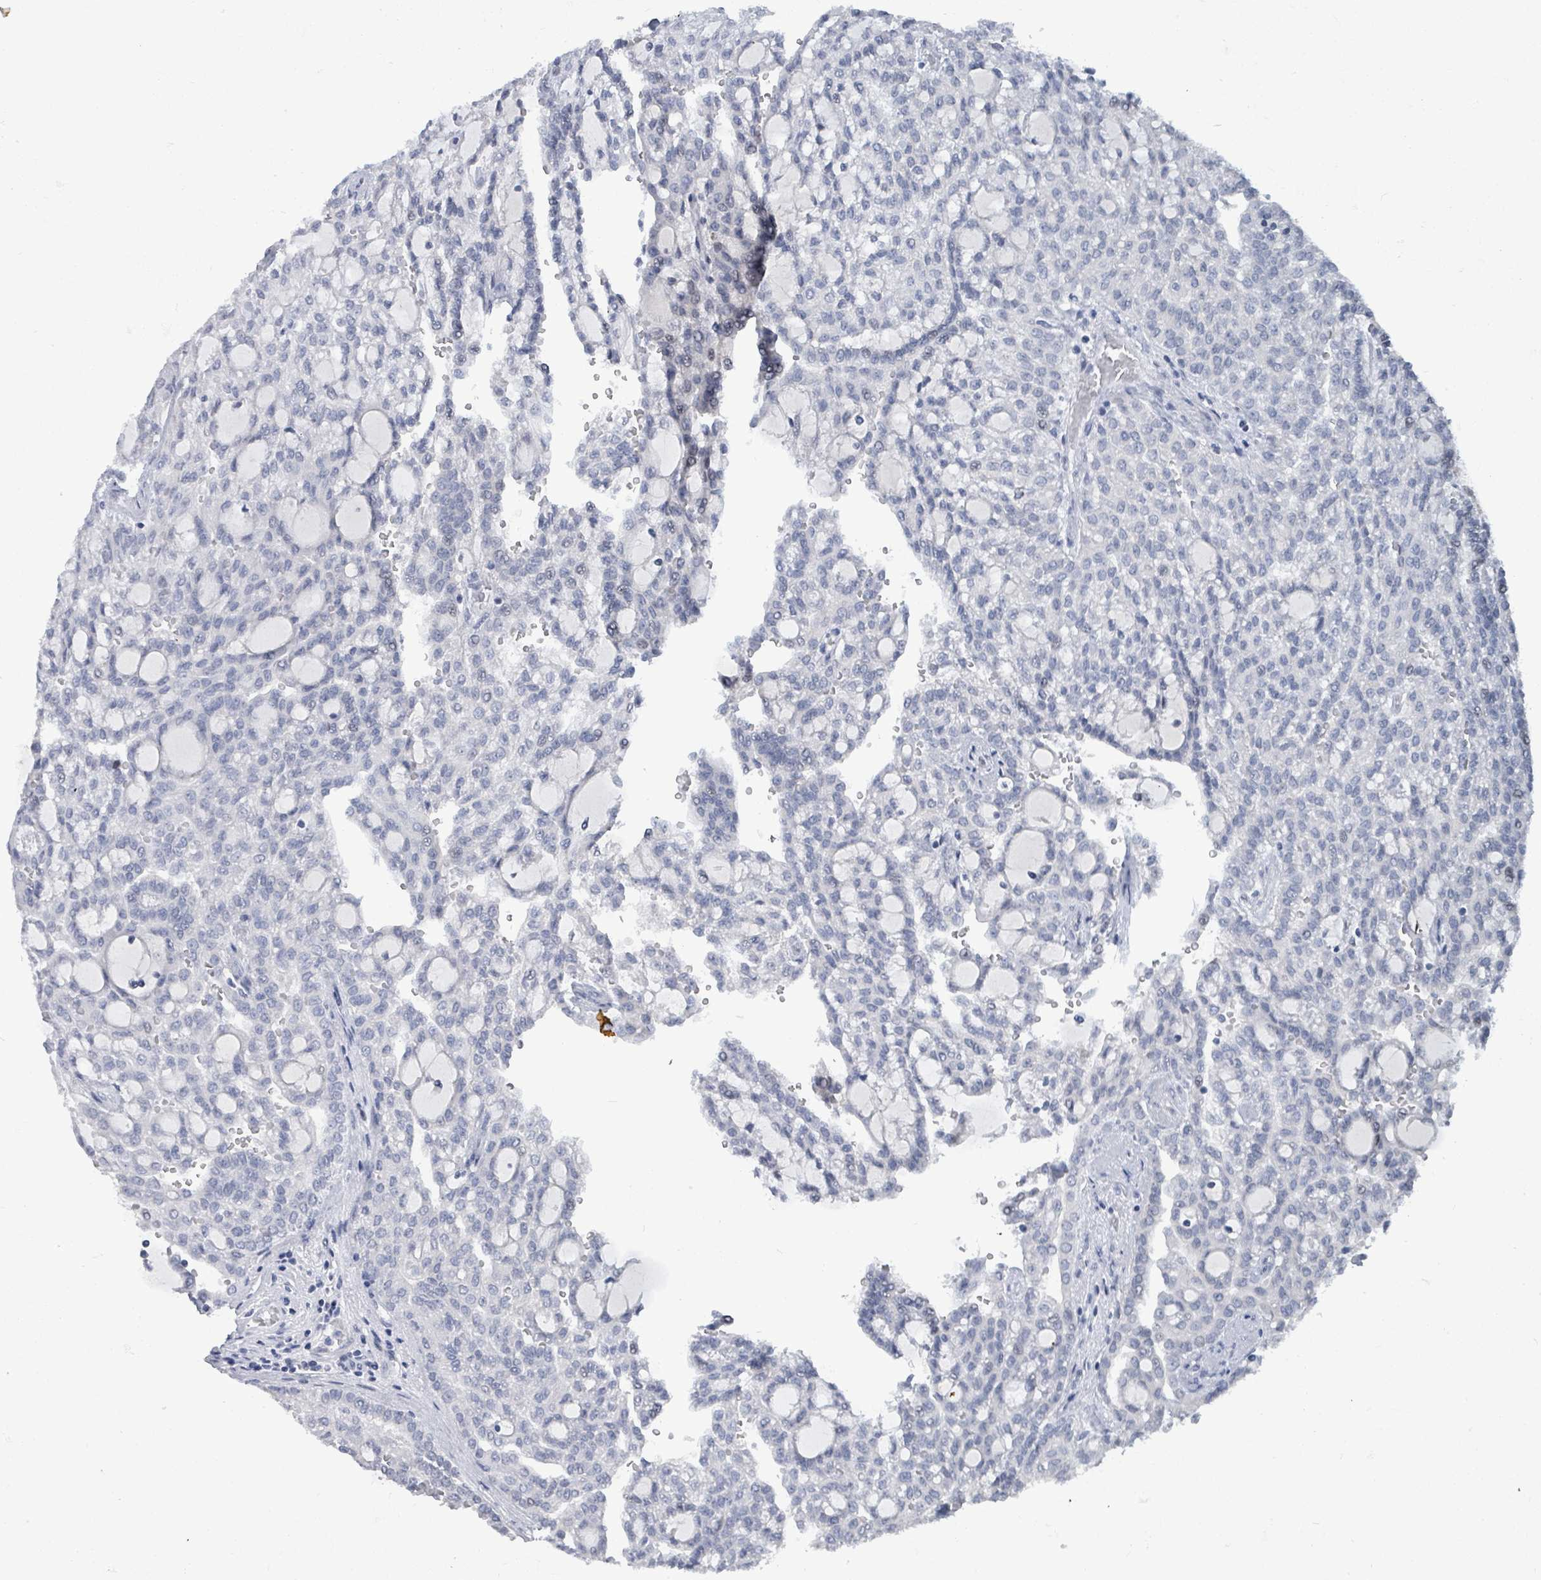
{"staining": {"intensity": "weak", "quantity": "<25%", "location": "nuclear"}, "tissue": "renal cancer", "cell_type": "Tumor cells", "image_type": "cancer", "snomed": [{"axis": "morphology", "description": "Adenocarcinoma, NOS"}, {"axis": "topography", "description": "Kidney"}], "caption": "An IHC micrograph of renal cancer is shown. There is no staining in tumor cells of renal cancer.", "gene": "NTN3", "patient": {"sex": "male", "age": 63}}